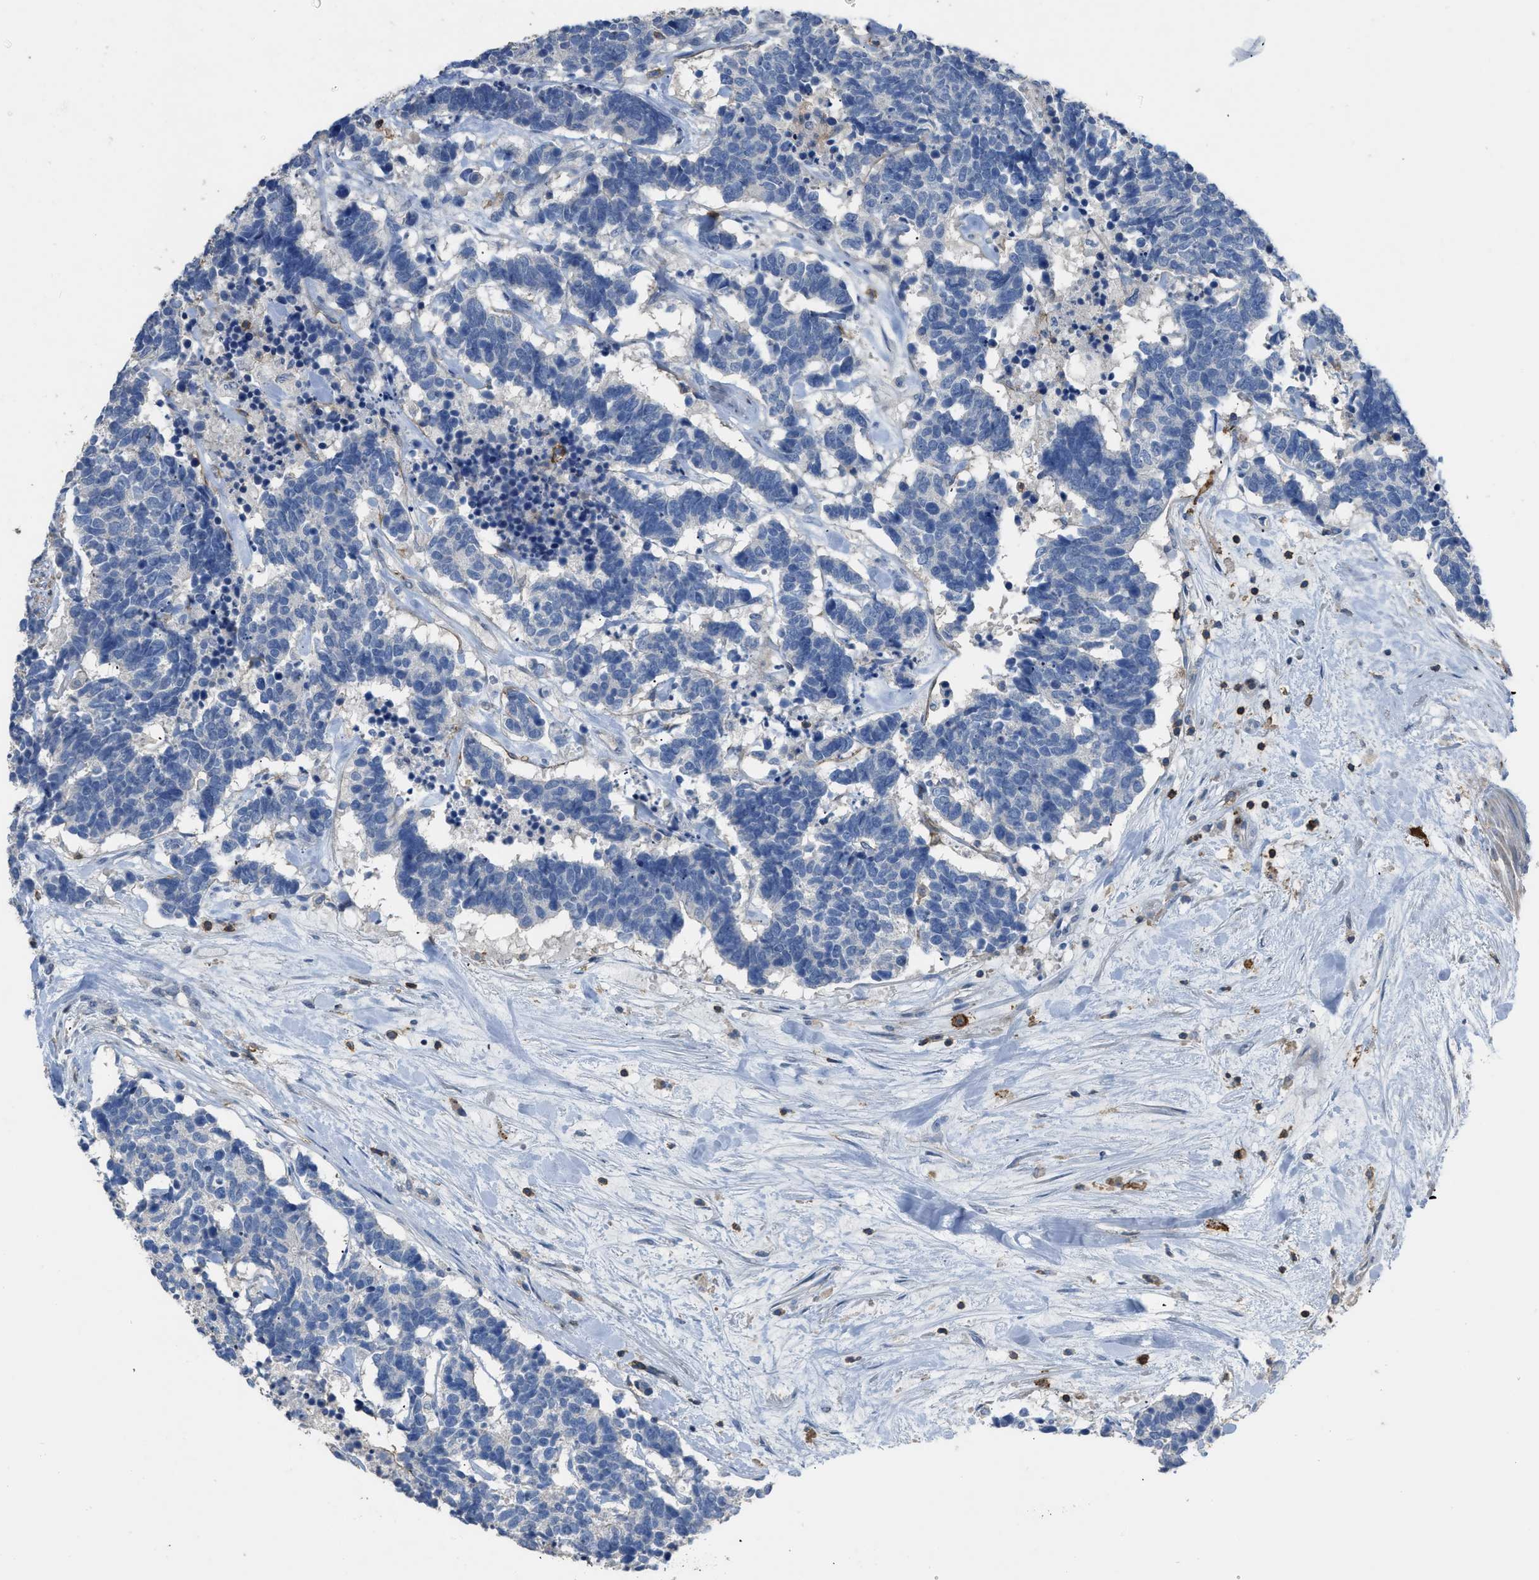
{"staining": {"intensity": "negative", "quantity": "none", "location": "none"}, "tissue": "carcinoid", "cell_type": "Tumor cells", "image_type": "cancer", "snomed": [{"axis": "morphology", "description": "Carcinoma, NOS"}, {"axis": "morphology", "description": "Carcinoid, malignant, NOS"}, {"axis": "topography", "description": "Urinary bladder"}], "caption": "Carcinoid was stained to show a protein in brown. There is no significant staining in tumor cells.", "gene": "OR51E1", "patient": {"sex": "male", "age": 57}}